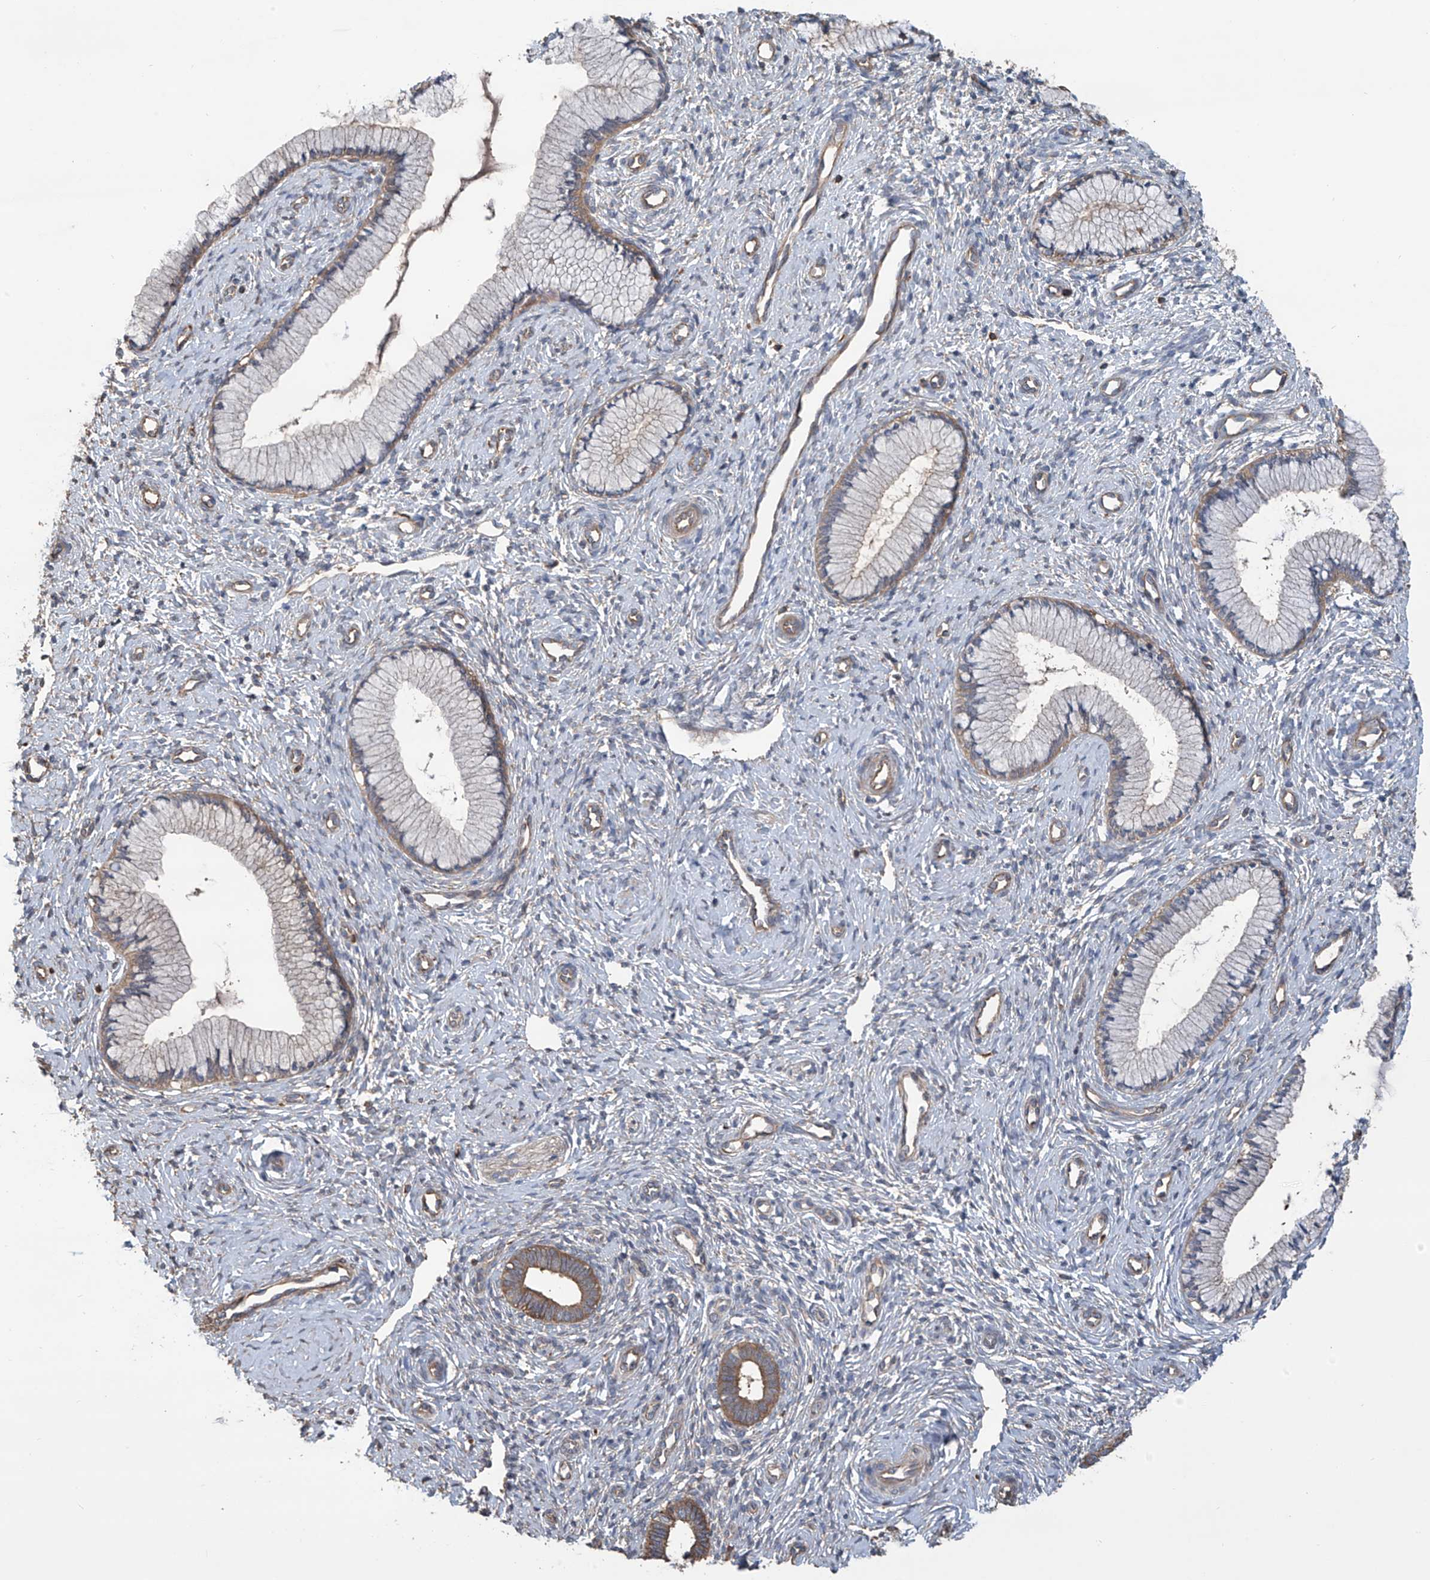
{"staining": {"intensity": "moderate", "quantity": "<25%", "location": "cytoplasmic/membranous"}, "tissue": "cervix", "cell_type": "Glandular cells", "image_type": "normal", "snomed": [{"axis": "morphology", "description": "Normal tissue, NOS"}, {"axis": "topography", "description": "Cervix"}], "caption": "Immunohistochemistry (IHC) photomicrograph of benign cervix: cervix stained using immunohistochemistry exhibits low levels of moderate protein expression localized specifically in the cytoplasmic/membranous of glandular cells, appearing as a cytoplasmic/membranous brown color.", "gene": "PHACTR4", "patient": {"sex": "female", "age": 27}}